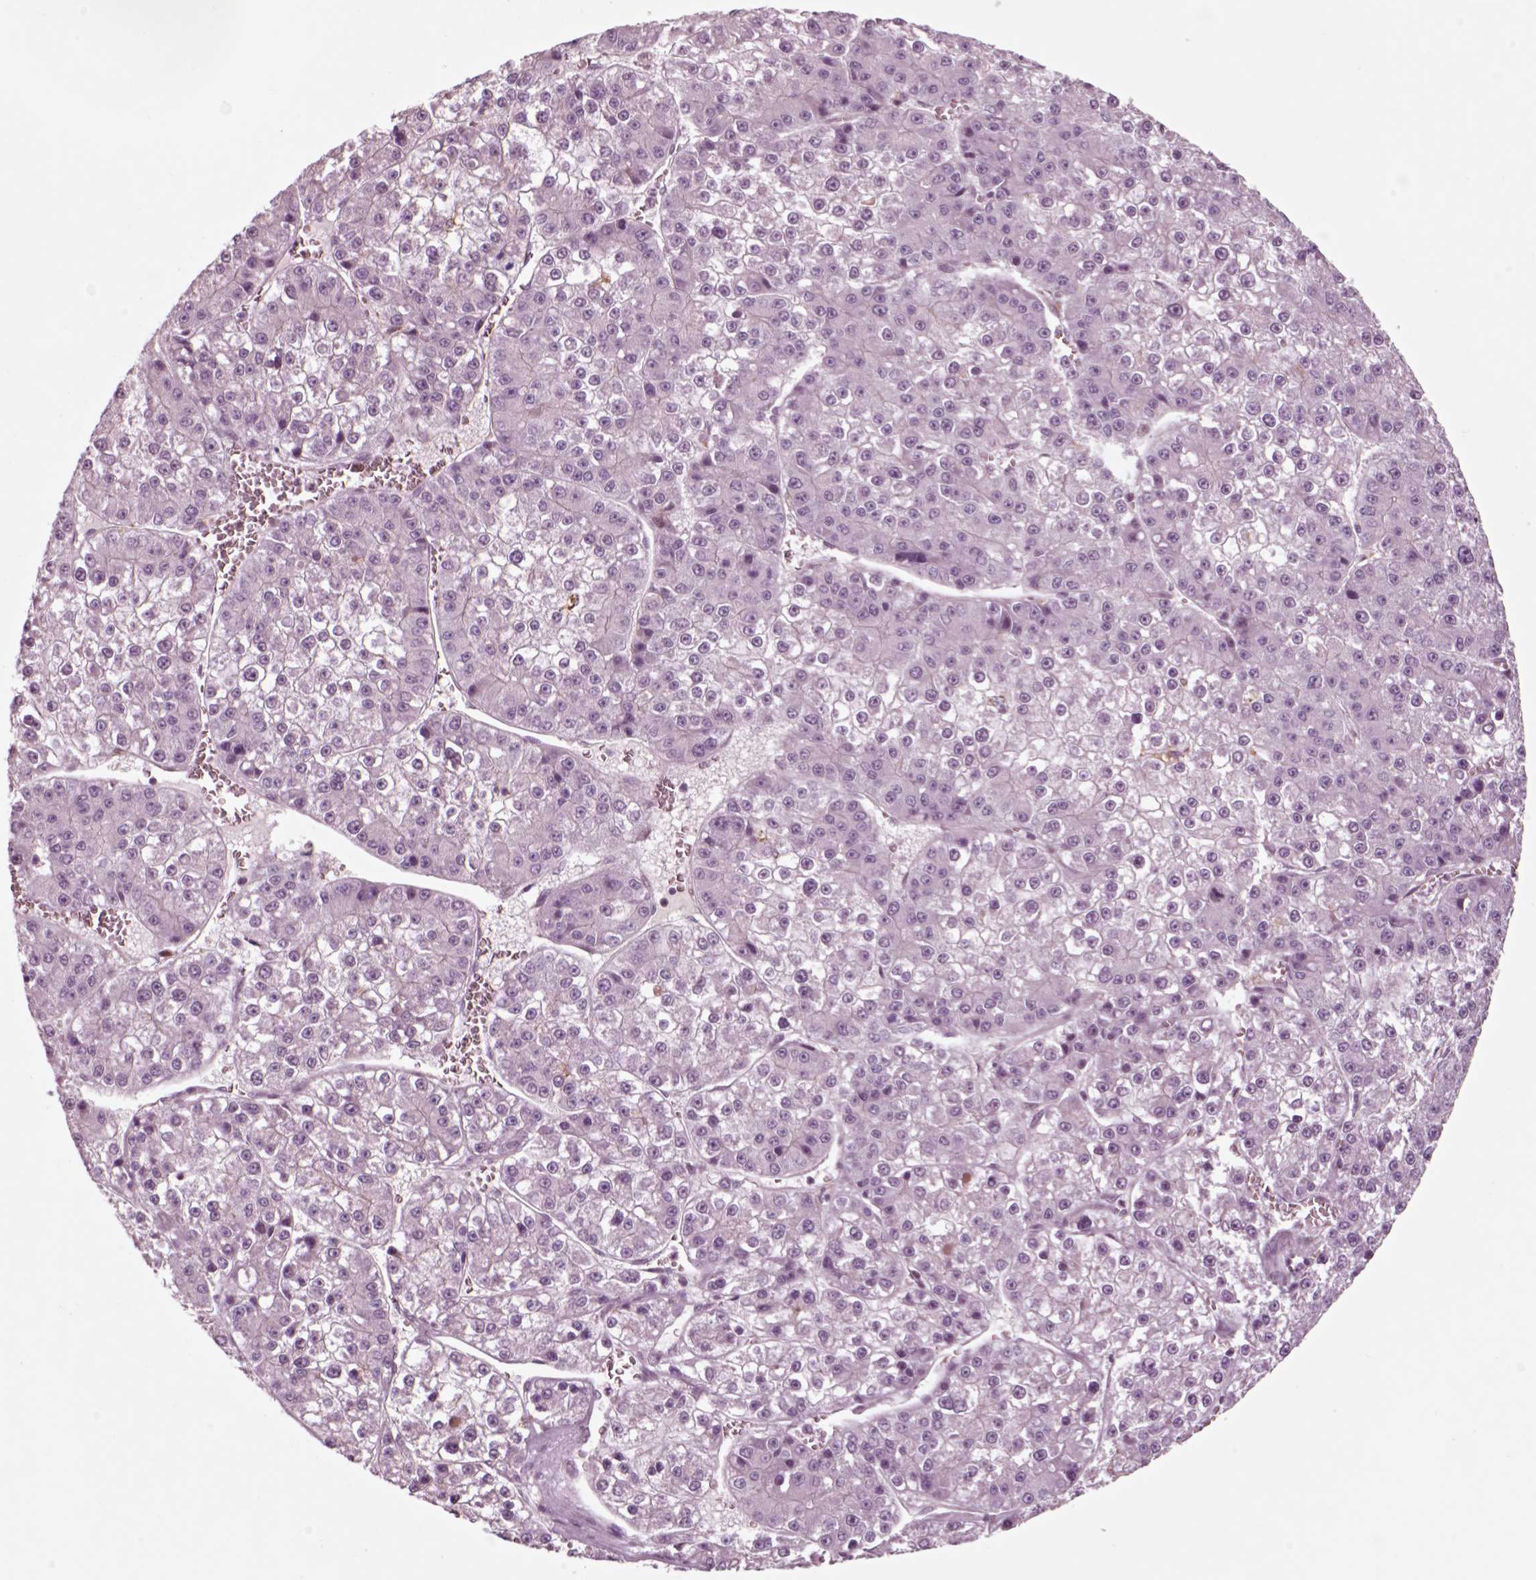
{"staining": {"intensity": "negative", "quantity": "none", "location": "none"}, "tissue": "liver cancer", "cell_type": "Tumor cells", "image_type": "cancer", "snomed": [{"axis": "morphology", "description": "Carcinoma, Hepatocellular, NOS"}, {"axis": "topography", "description": "Liver"}], "caption": "This is a micrograph of immunohistochemistry (IHC) staining of liver cancer, which shows no positivity in tumor cells.", "gene": "CHGB", "patient": {"sex": "female", "age": 73}}